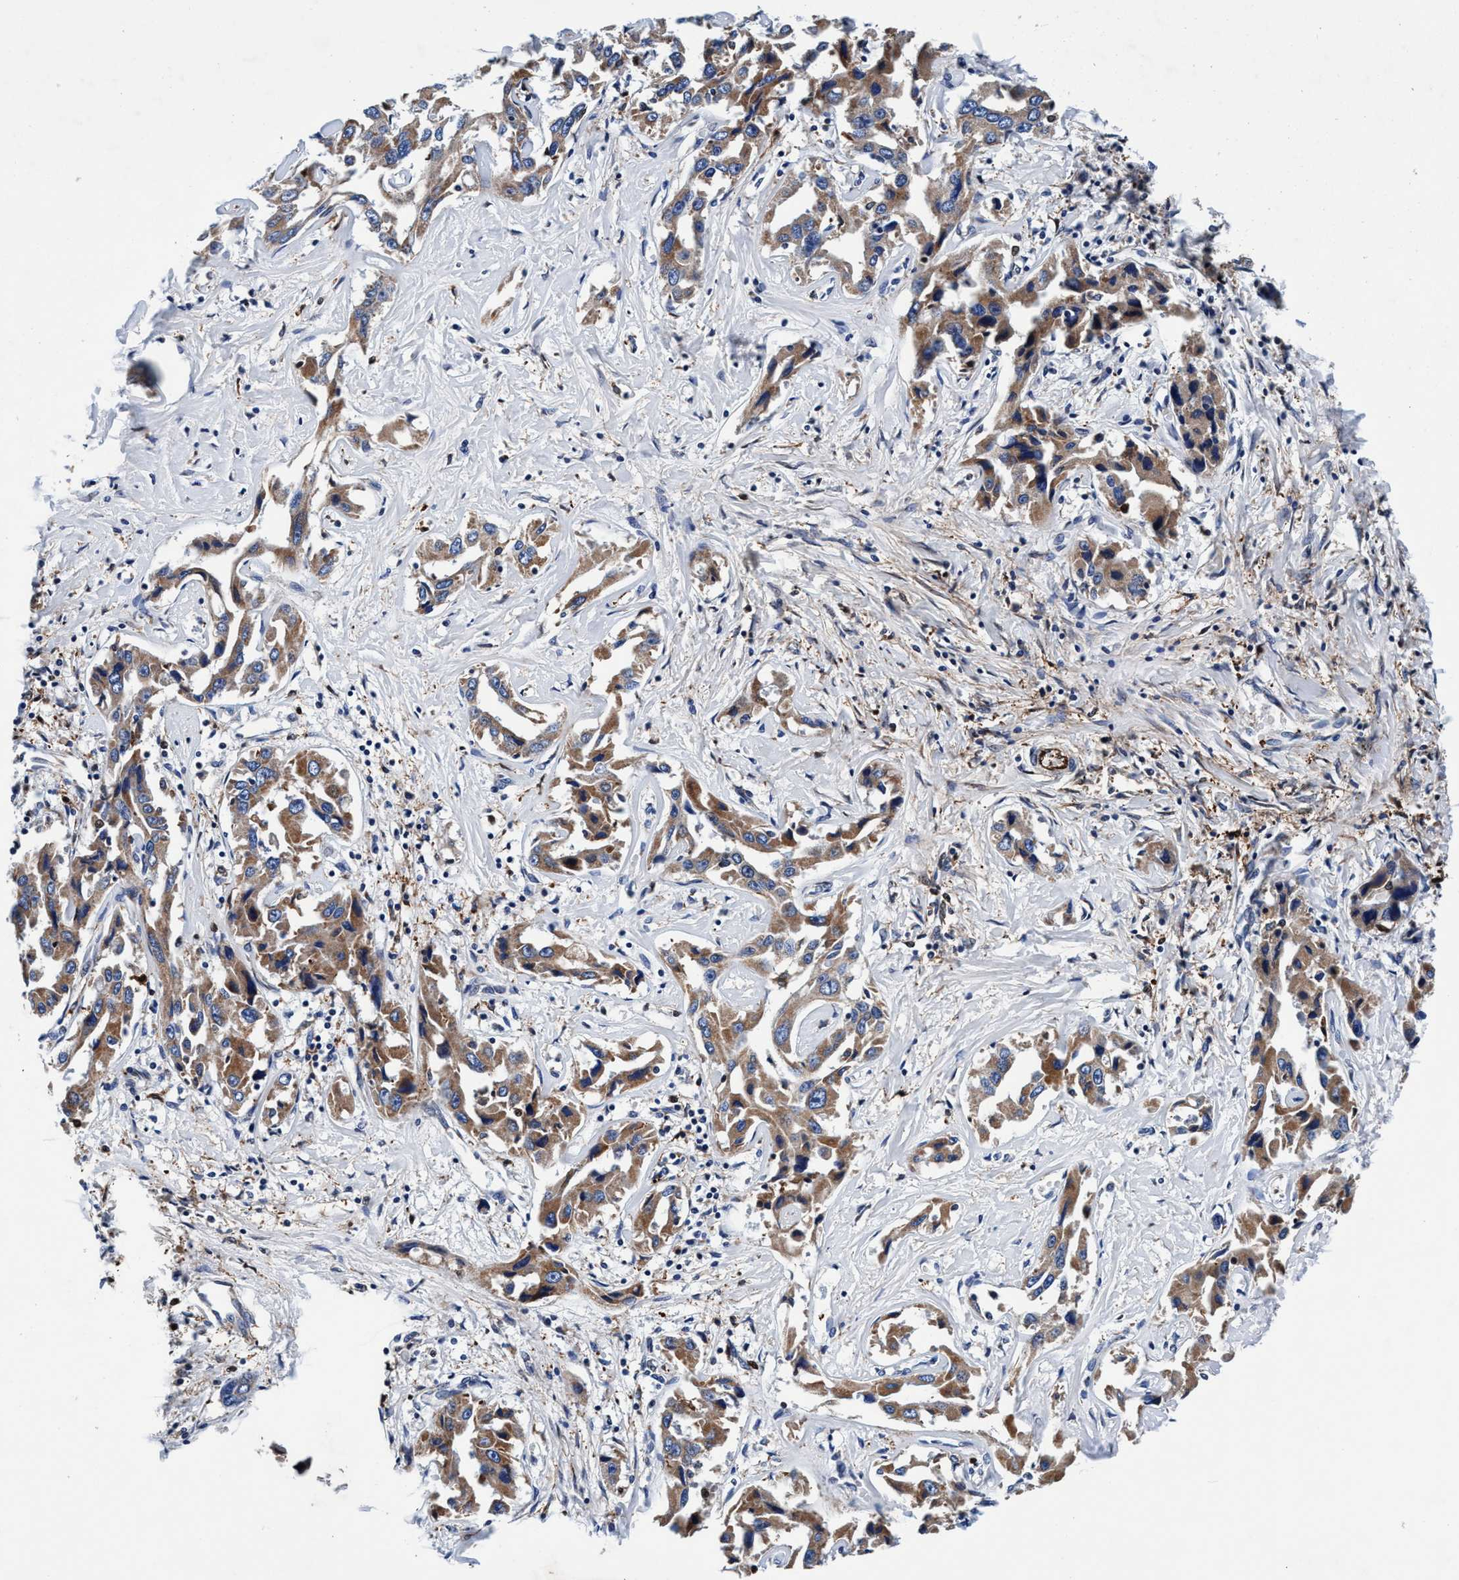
{"staining": {"intensity": "moderate", "quantity": ">75%", "location": "cytoplasmic/membranous"}, "tissue": "liver cancer", "cell_type": "Tumor cells", "image_type": "cancer", "snomed": [{"axis": "morphology", "description": "Cholangiocarcinoma"}, {"axis": "topography", "description": "Liver"}], "caption": "An image showing moderate cytoplasmic/membranous staining in about >75% of tumor cells in liver cholangiocarcinoma, as visualized by brown immunohistochemical staining.", "gene": "UBALD2", "patient": {"sex": "male", "age": 59}}